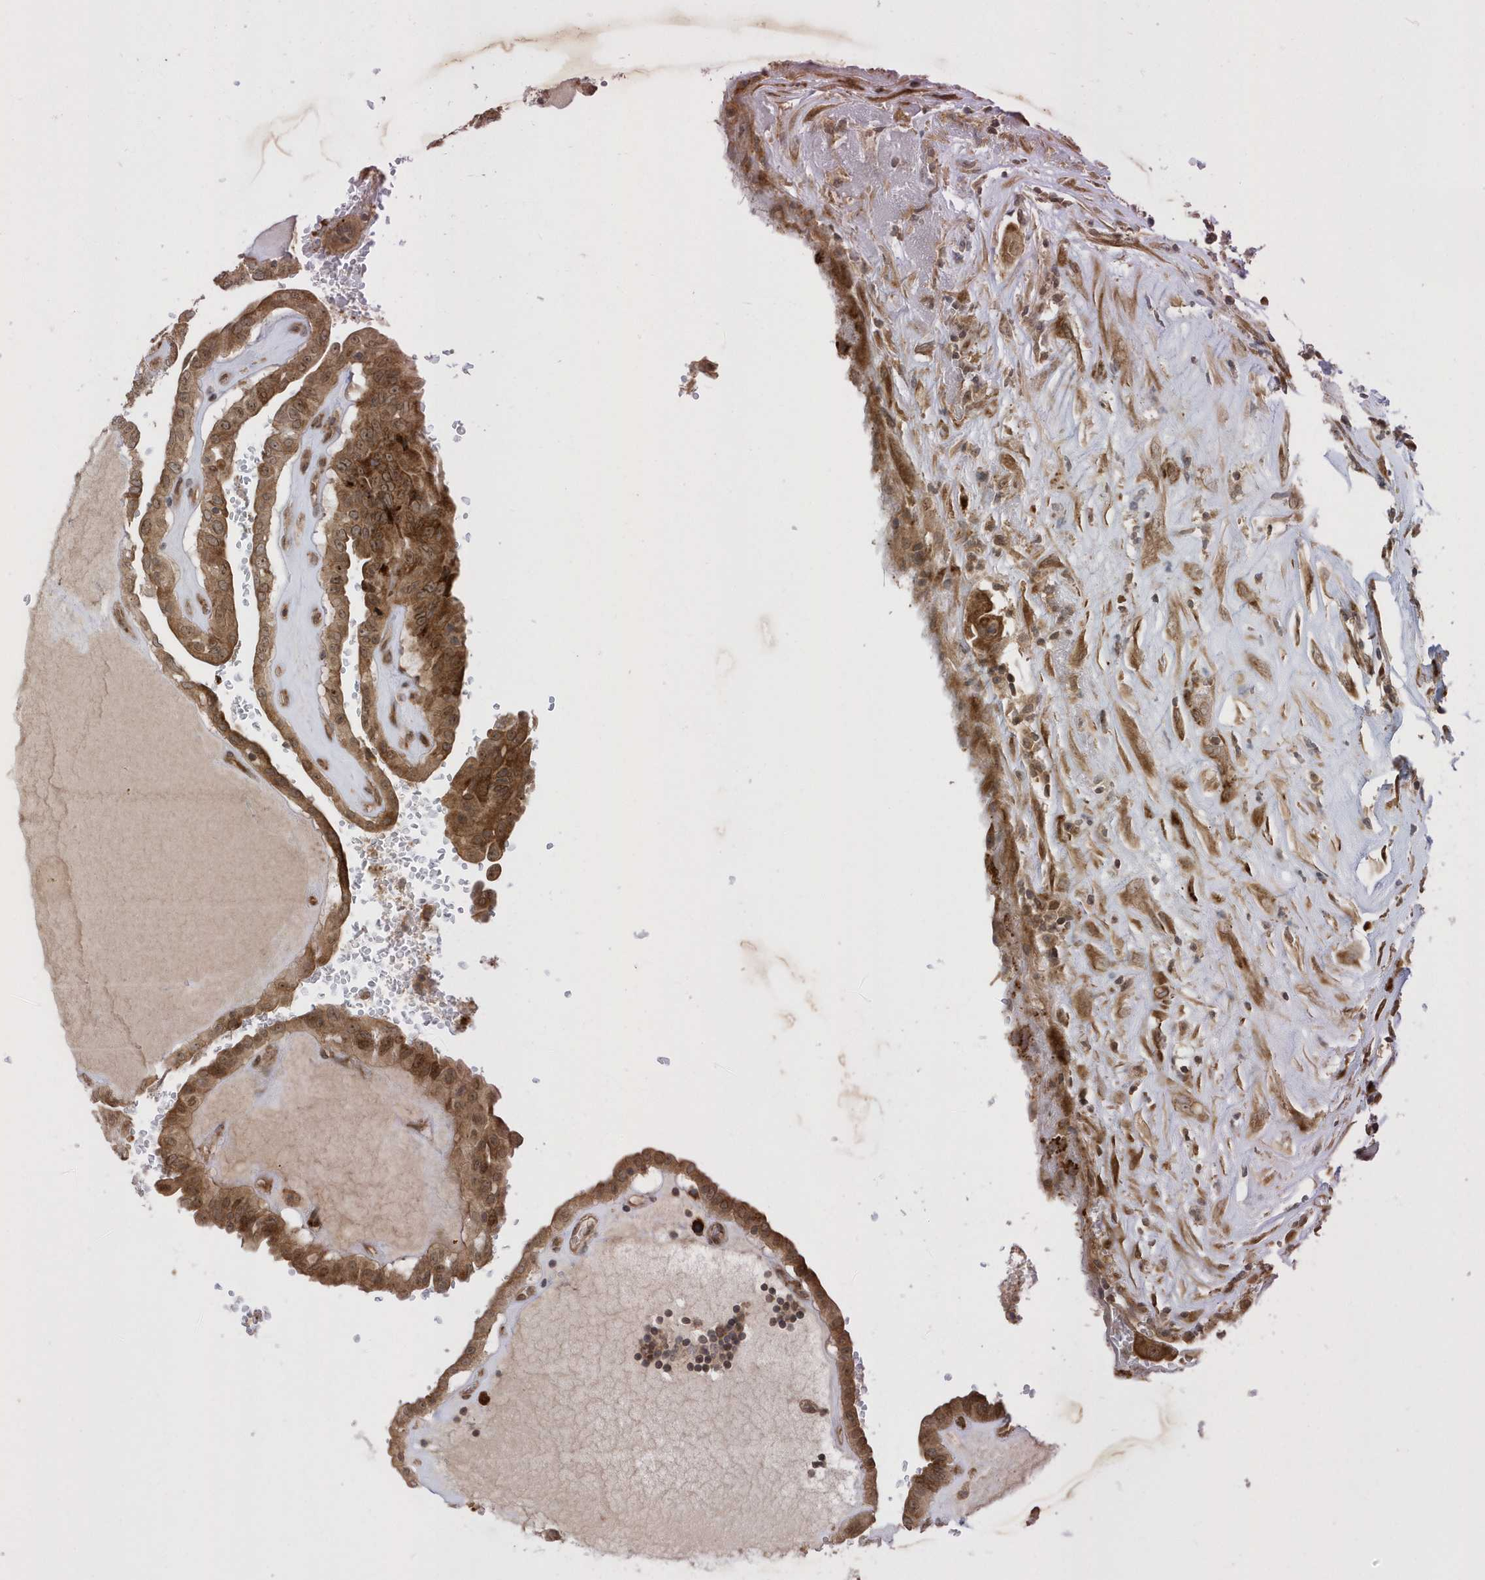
{"staining": {"intensity": "moderate", "quantity": ">75%", "location": "cytoplasmic/membranous,nuclear"}, "tissue": "thyroid cancer", "cell_type": "Tumor cells", "image_type": "cancer", "snomed": [{"axis": "morphology", "description": "Papillary adenocarcinoma, NOS"}, {"axis": "topography", "description": "Thyroid gland"}], "caption": "This photomicrograph reveals IHC staining of thyroid cancer (papillary adenocarcinoma), with medium moderate cytoplasmic/membranous and nuclear staining in approximately >75% of tumor cells.", "gene": "METTL21A", "patient": {"sex": "male", "age": 77}}